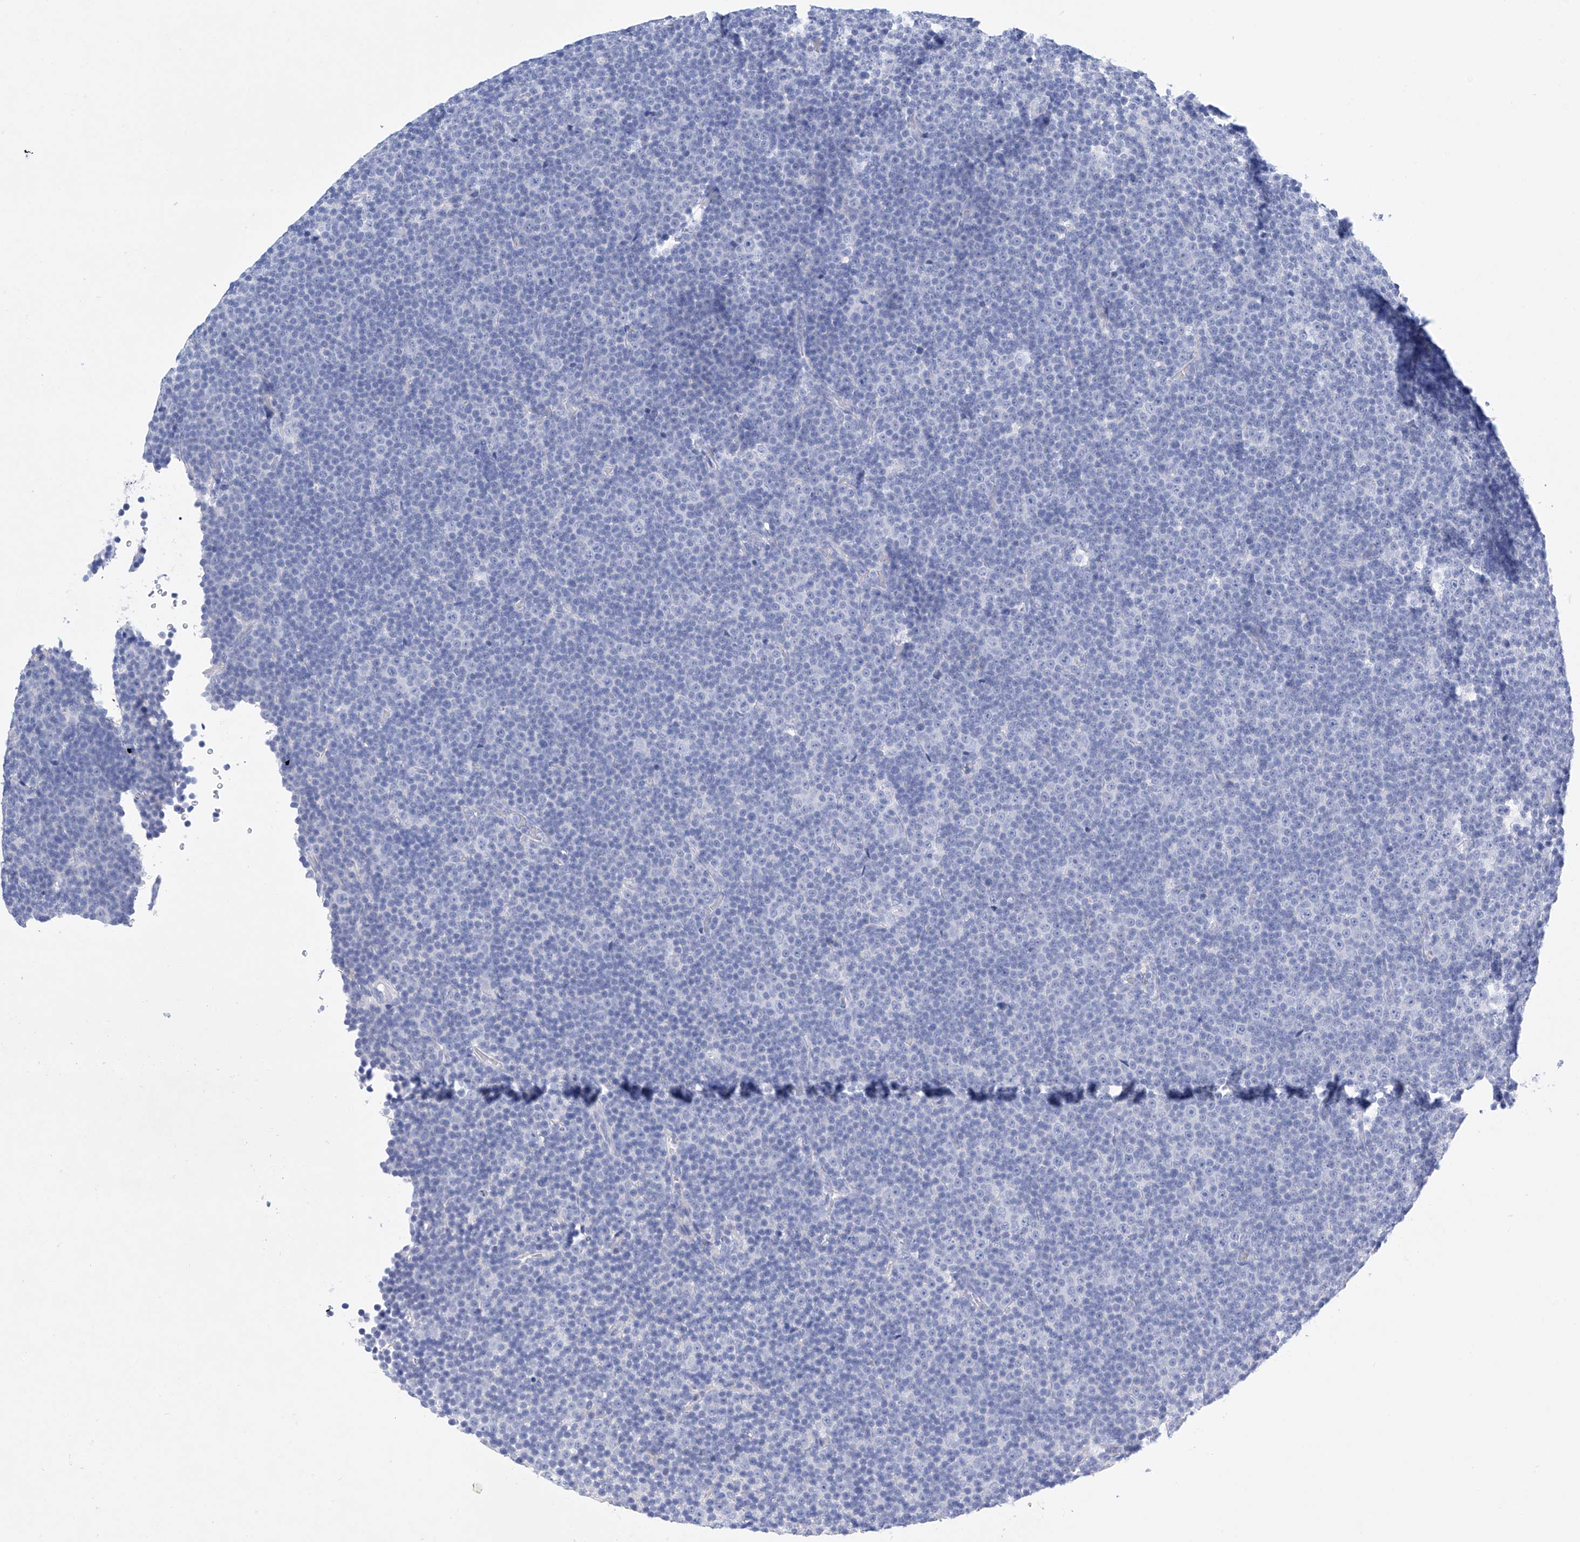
{"staining": {"intensity": "negative", "quantity": "none", "location": "none"}, "tissue": "lymphoma", "cell_type": "Tumor cells", "image_type": "cancer", "snomed": [{"axis": "morphology", "description": "Malignant lymphoma, non-Hodgkin's type, Low grade"}, {"axis": "topography", "description": "Lymph node"}], "caption": "Photomicrograph shows no protein positivity in tumor cells of malignant lymphoma, non-Hodgkin's type (low-grade) tissue.", "gene": "LURAP1", "patient": {"sex": "female", "age": 67}}